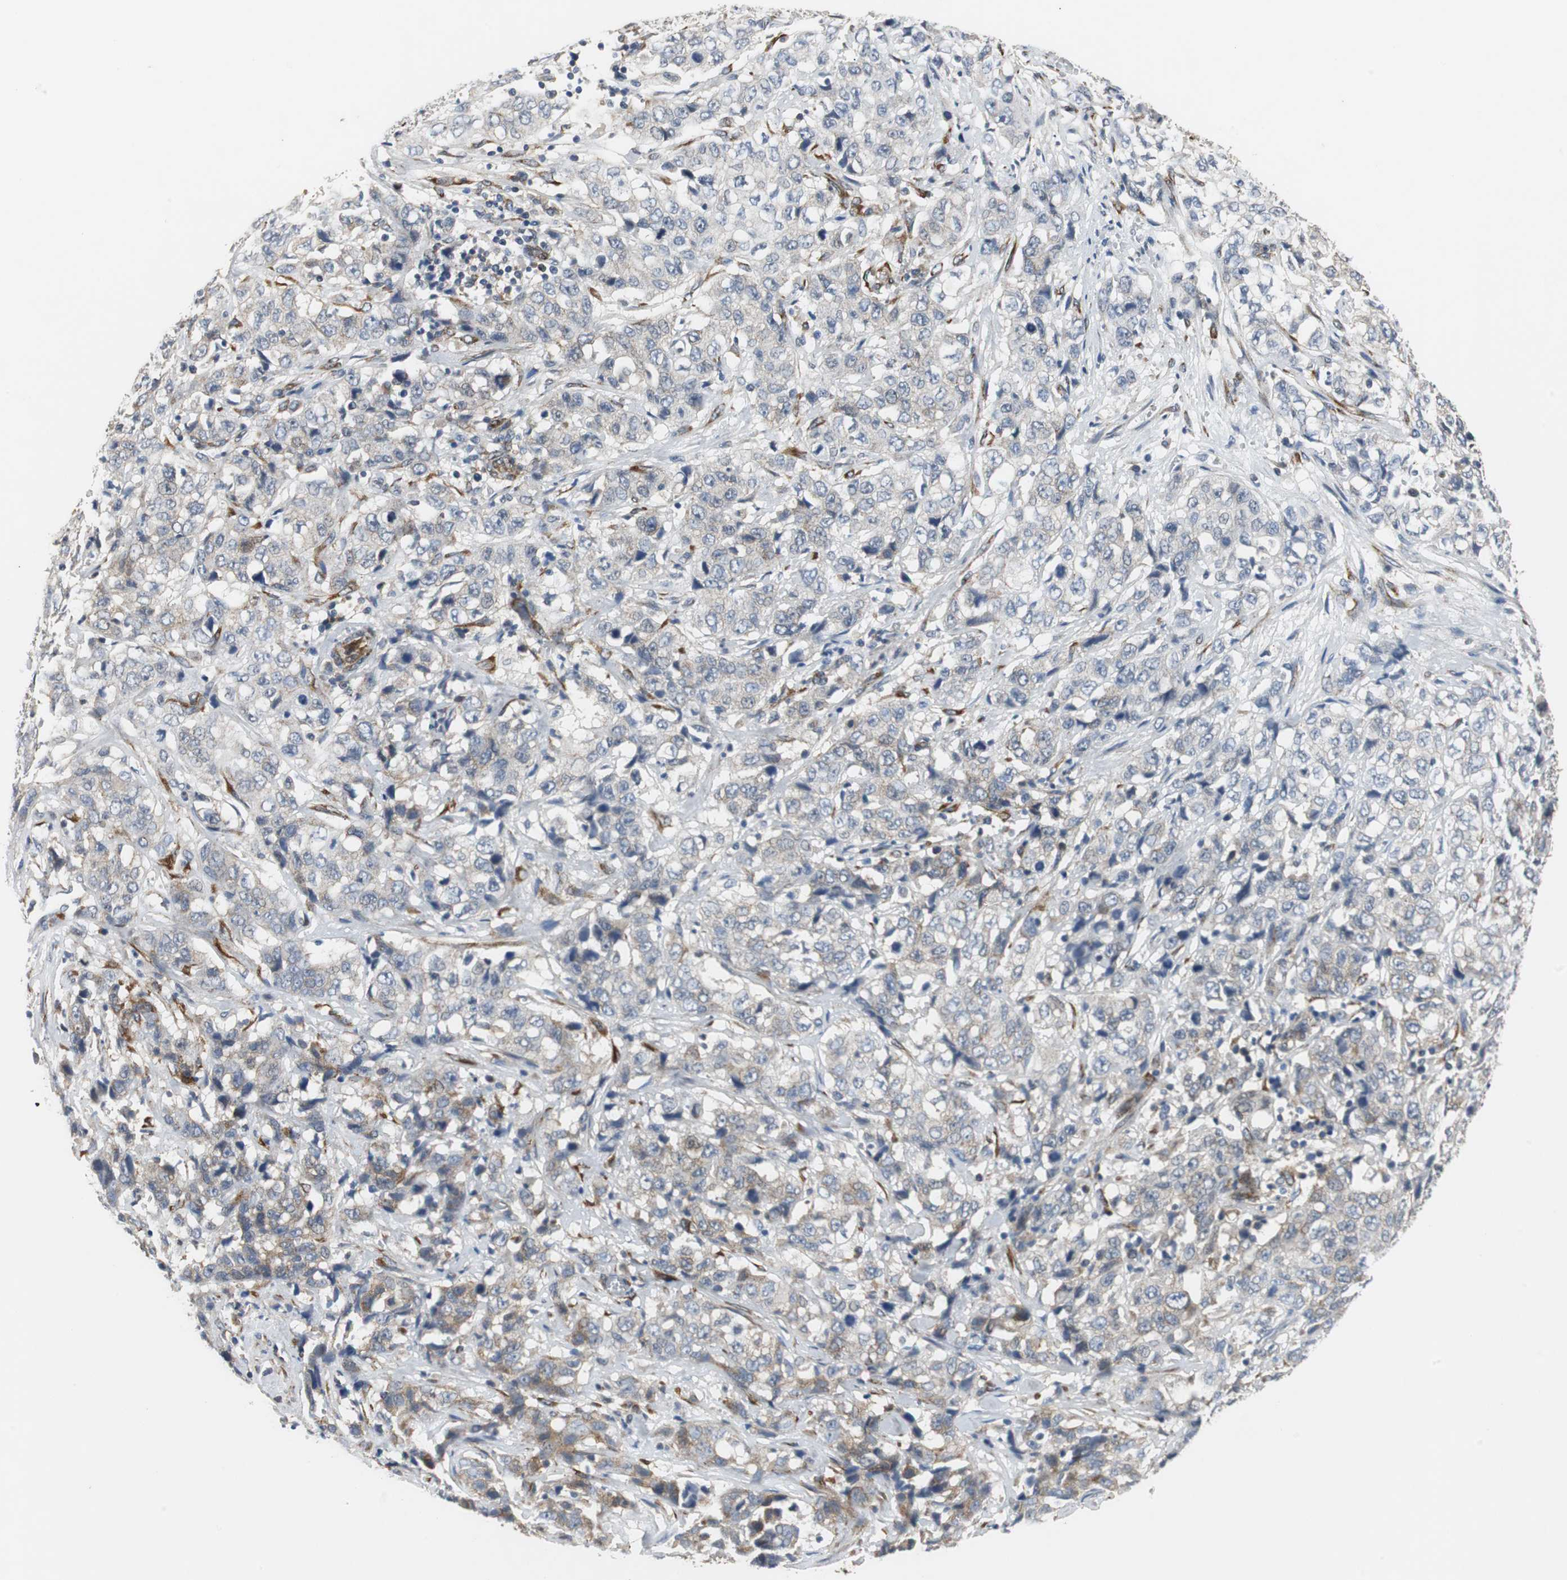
{"staining": {"intensity": "weak", "quantity": "<25%", "location": "cytoplasmic/membranous"}, "tissue": "stomach cancer", "cell_type": "Tumor cells", "image_type": "cancer", "snomed": [{"axis": "morphology", "description": "Adenocarcinoma, NOS"}, {"axis": "topography", "description": "Stomach"}], "caption": "The image shows no significant staining in tumor cells of stomach cancer.", "gene": "ISCU", "patient": {"sex": "male", "age": 48}}